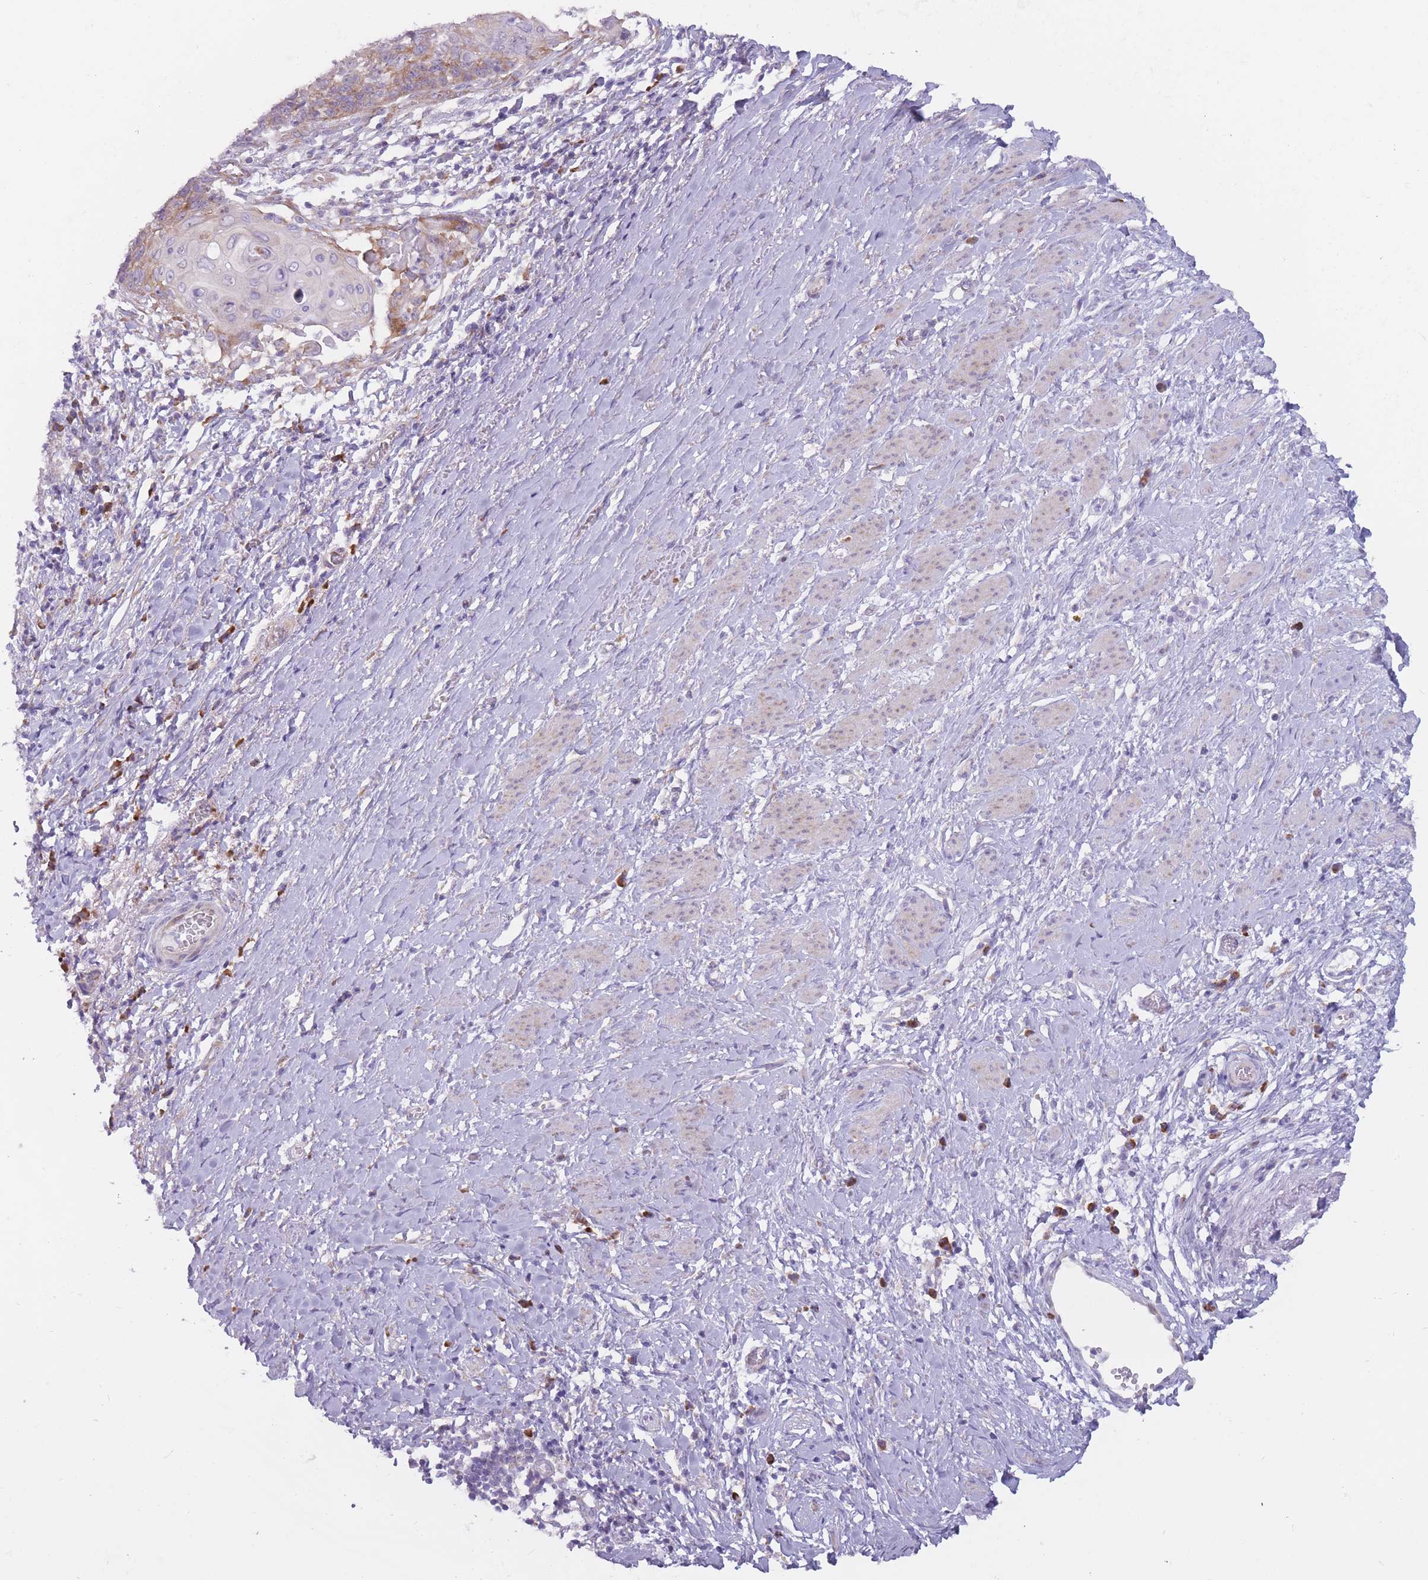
{"staining": {"intensity": "moderate", "quantity": "<25%", "location": "cytoplasmic/membranous"}, "tissue": "cervical cancer", "cell_type": "Tumor cells", "image_type": "cancer", "snomed": [{"axis": "morphology", "description": "Squamous cell carcinoma, NOS"}, {"axis": "topography", "description": "Cervix"}], "caption": "Moderate cytoplasmic/membranous staining for a protein is appreciated in approximately <25% of tumor cells of cervical cancer using IHC.", "gene": "RPL18", "patient": {"sex": "female", "age": 39}}